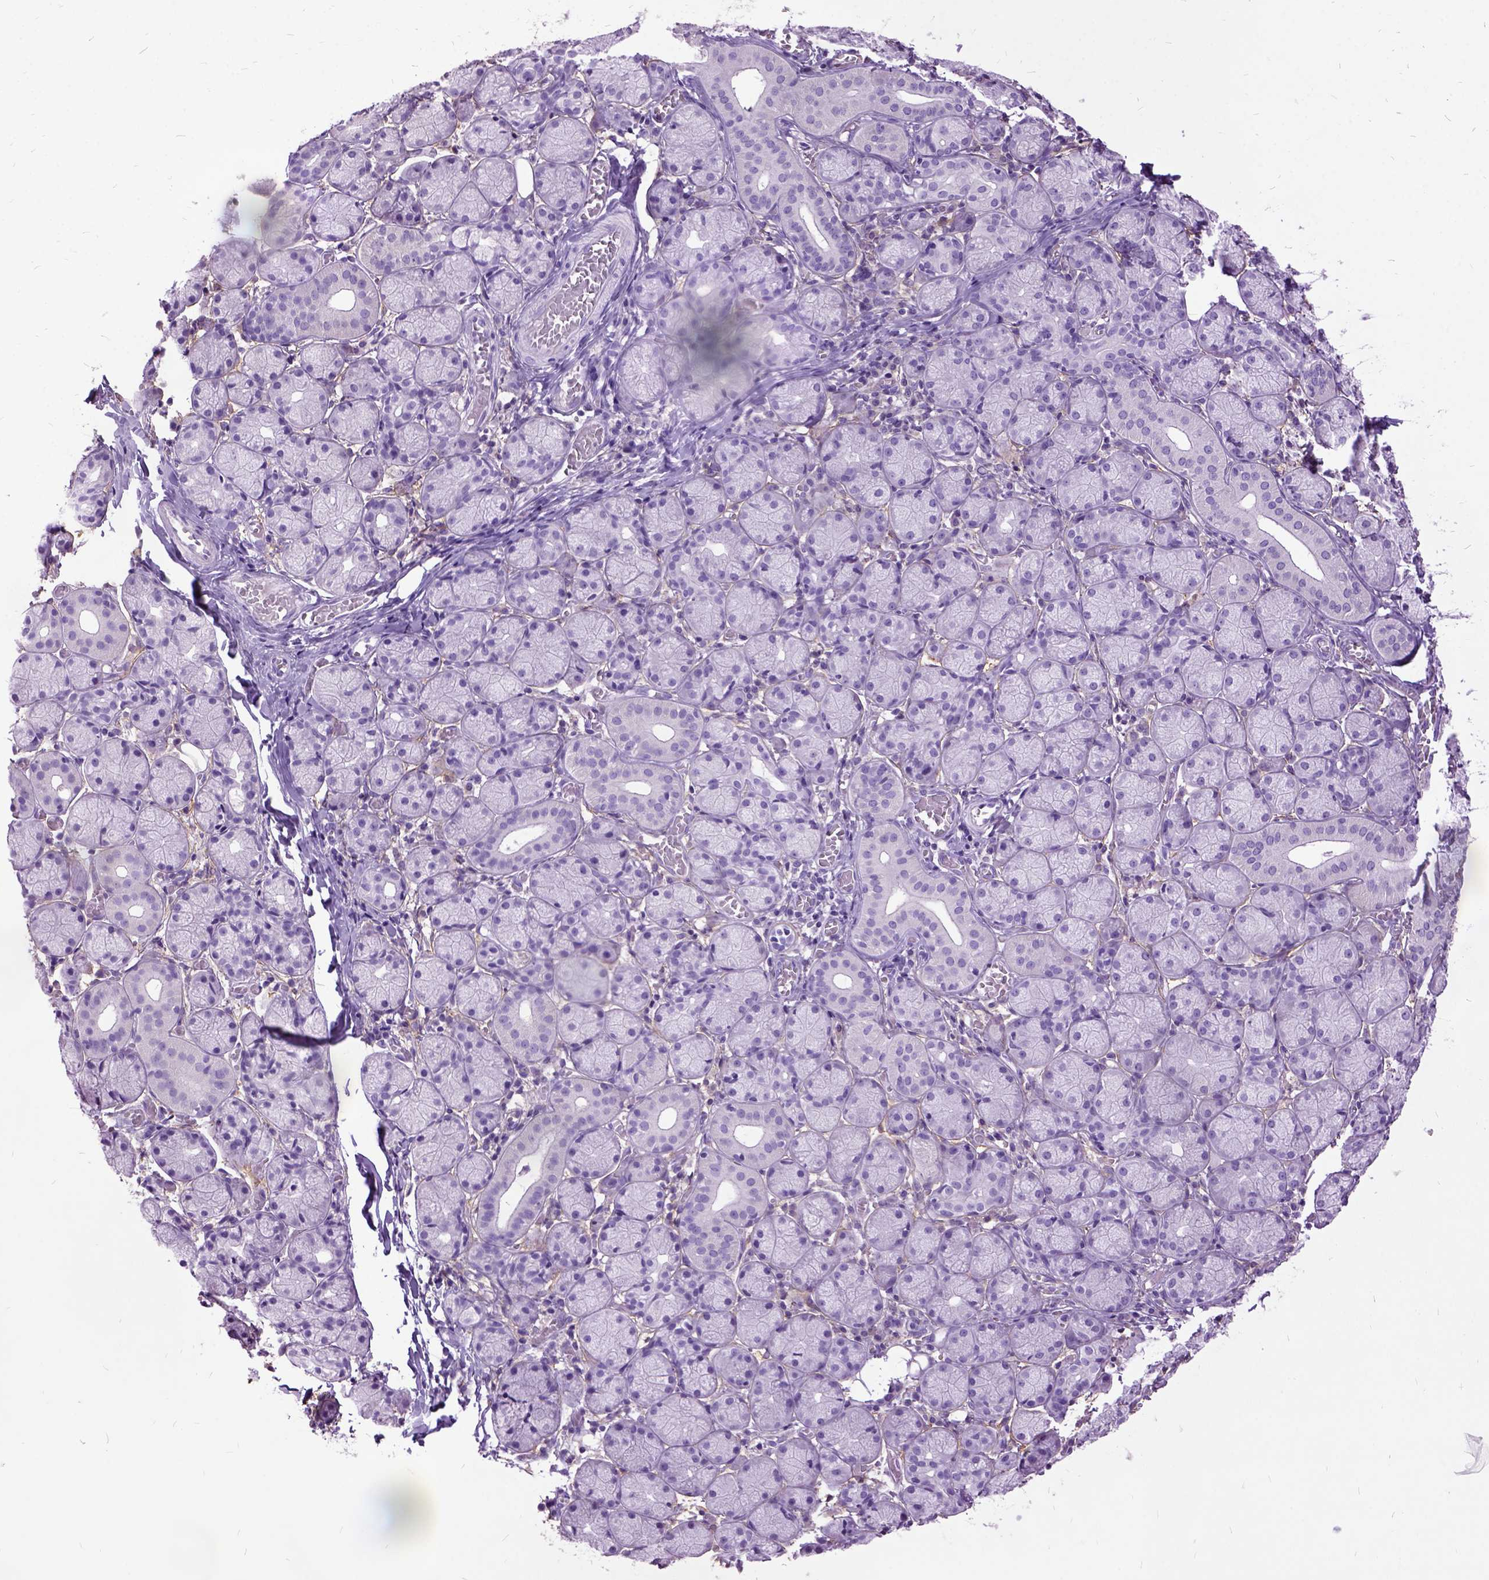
{"staining": {"intensity": "negative", "quantity": "none", "location": "none"}, "tissue": "salivary gland", "cell_type": "Glandular cells", "image_type": "normal", "snomed": [{"axis": "morphology", "description": "Normal tissue, NOS"}, {"axis": "topography", "description": "Salivary gland"}, {"axis": "topography", "description": "Peripheral nerve tissue"}], "caption": "The photomicrograph shows no significant expression in glandular cells of salivary gland.", "gene": "MME", "patient": {"sex": "female", "age": 24}}